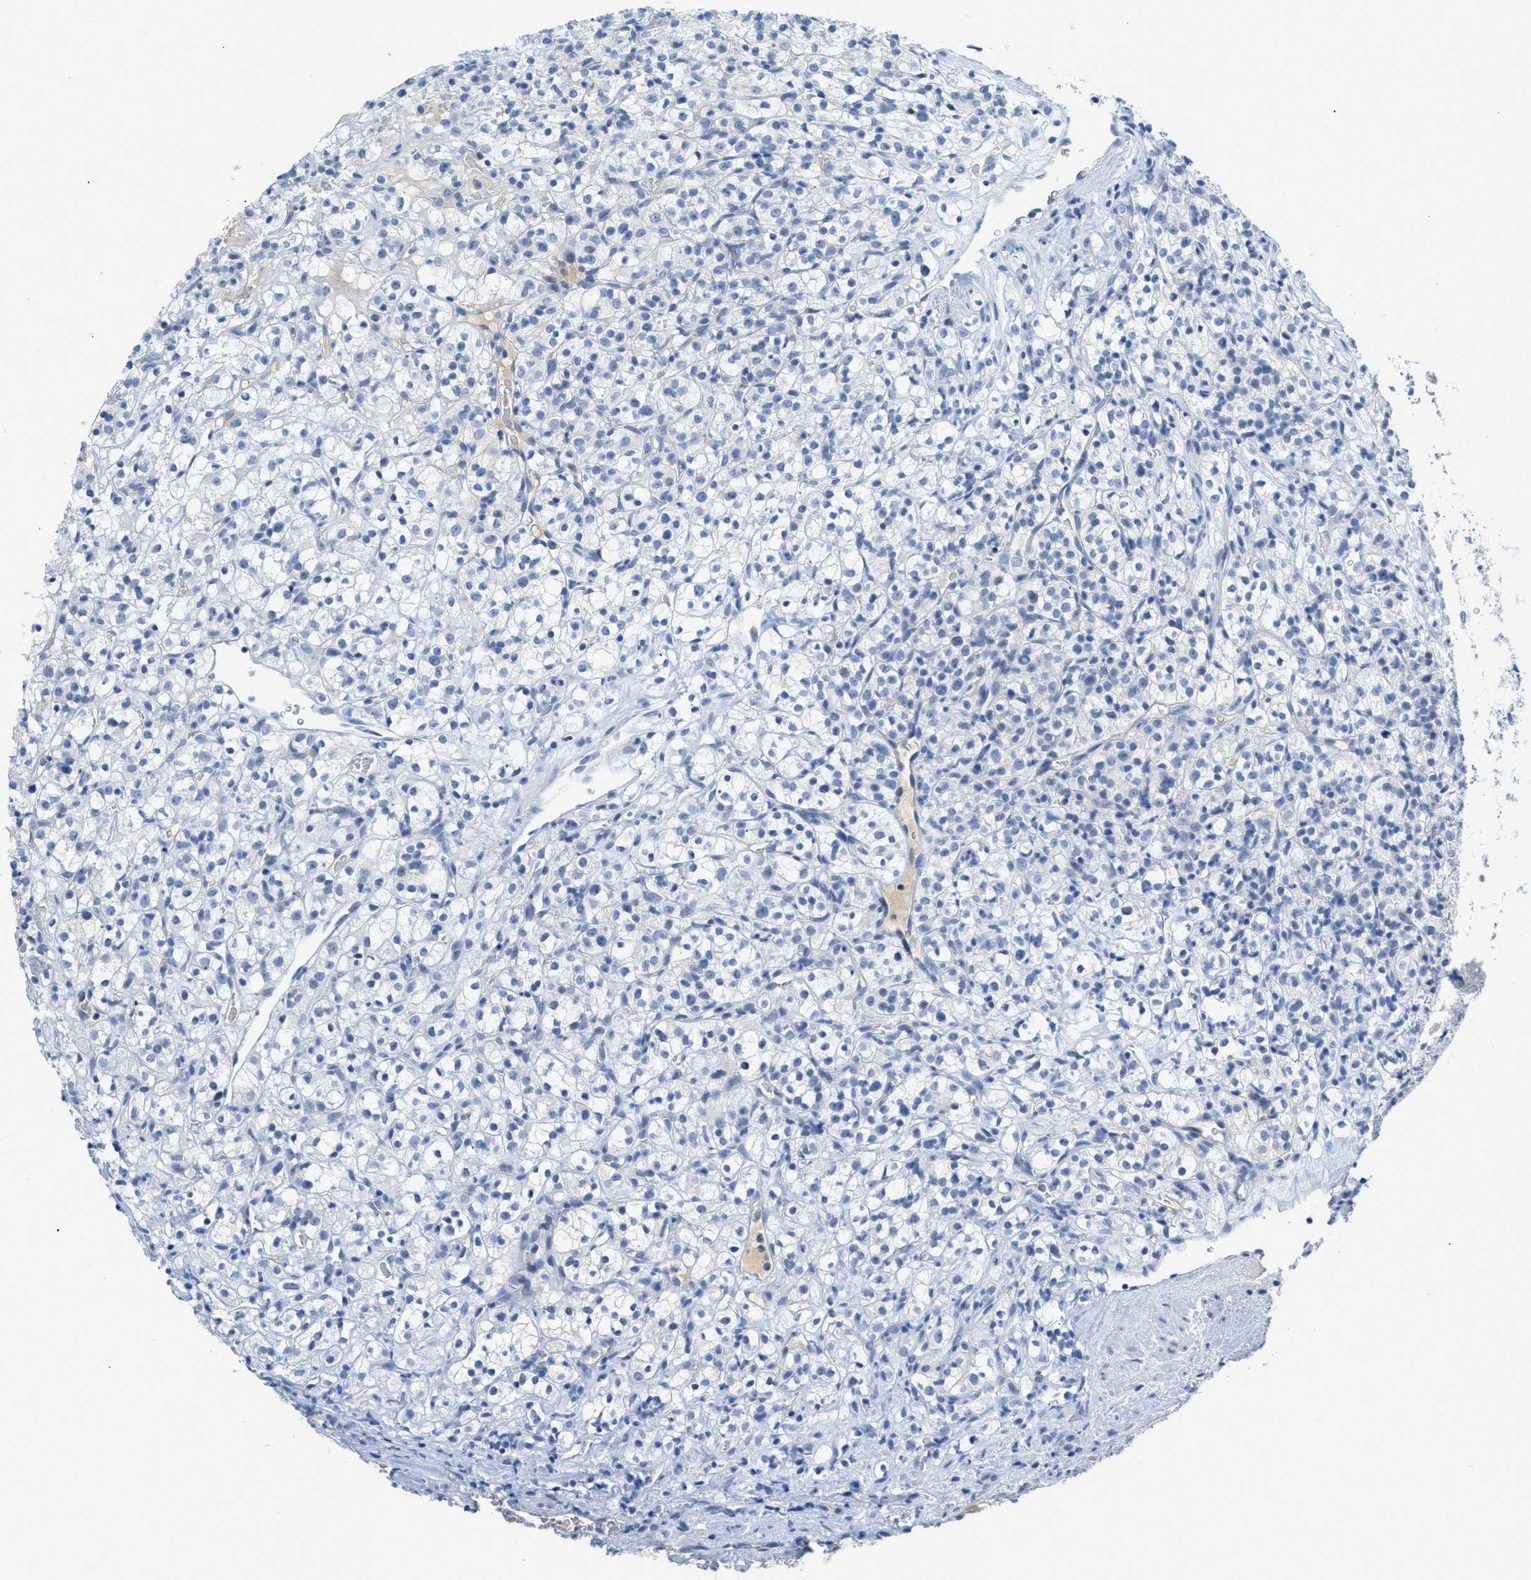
{"staining": {"intensity": "negative", "quantity": "none", "location": "none"}, "tissue": "renal cancer", "cell_type": "Tumor cells", "image_type": "cancer", "snomed": [{"axis": "morphology", "description": "Normal tissue, NOS"}, {"axis": "morphology", "description": "Adenocarcinoma, NOS"}, {"axis": "topography", "description": "Kidney"}], "caption": "Adenocarcinoma (renal) was stained to show a protein in brown. There is no significant positivity in tumor cells.", "gene": "HSF2", "patient": {"sex": "female", "age": 72}}